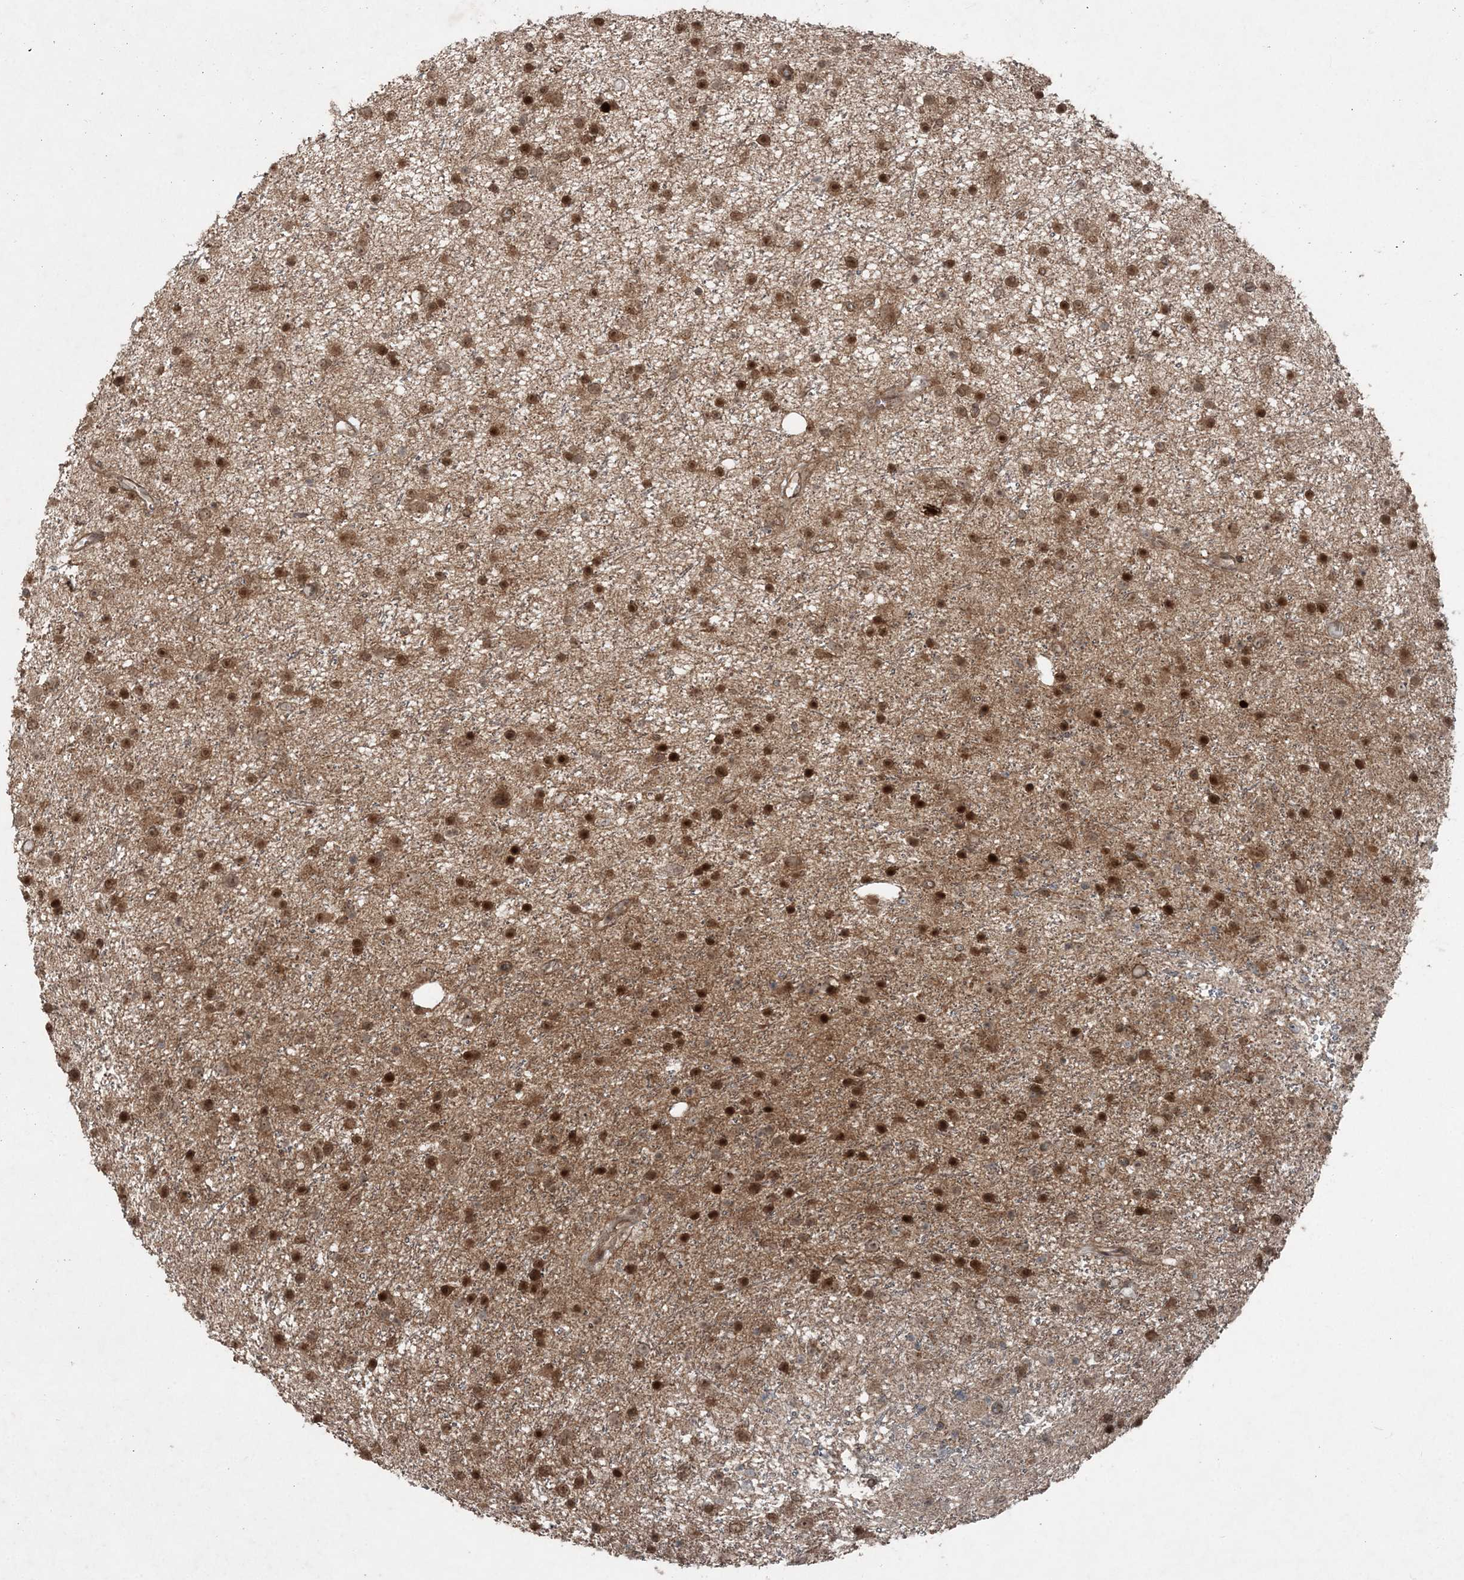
{"staining": {"intensity": "moderate", "quantity": ">75%", "location": "cytoplasmic/membranous,nuclear"}, "tissue": "glioma", "cell_type": "Tumor cells", "image_type": "cancer", "snomed": [{"axis": "morphology", "description": "Glioma, malignant, Low grade"}, {"axis": "topography", "description": "Cerebral cortex"}], "caption": "Malignant low-grade glioma was stained to show a protein in brown. There is medium levels of moderate cytoplasmic/membranous and nuclear positivity in about >75% of tumor cells. The staining was performed using DAB to visualize the protein expression in brown, while the nuclei were stained in blue with hematoxylin (Magnification: 20x).", "gene": "FBXL17", "patient": {"sex": "female", "age": 39}}